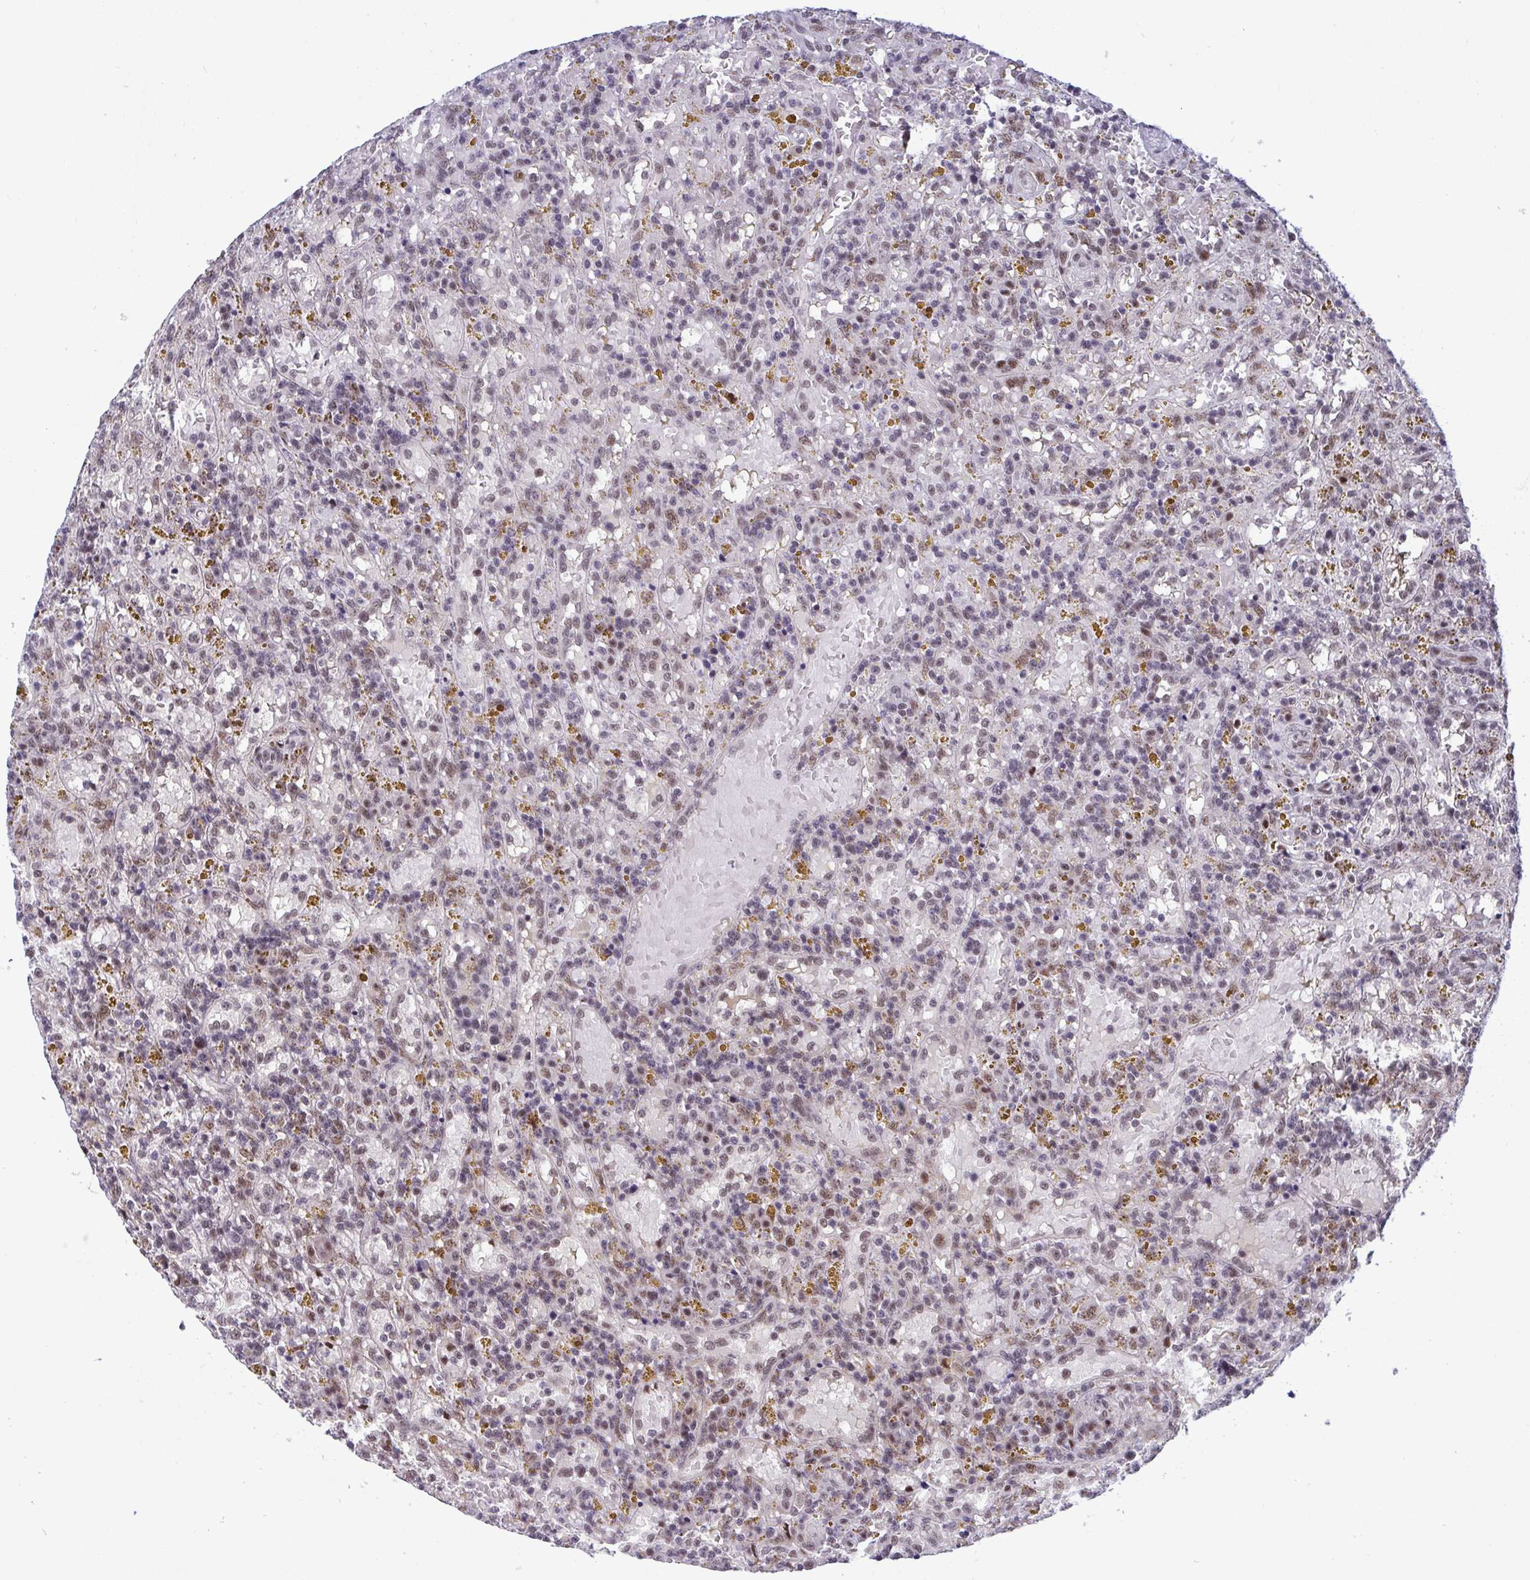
{"staining": {"intensity": "moderate", "quantity": "<25%", "location": "nuclear"}, "tissue": "lymphoma", "cell_type": "Tumor cells", "image_type": "cancer", "snomed": [{"axis": "morphology", "description": "Malignant lymphoma, non-Hodgkin's type, Low grade"}, {"axis": "topography", "description": "Spleen"}], "caption": "A low amount of moderate nuclear expression is present in about <25% of tumor cells in lymphoma tissue.", "gene": "WBP11", "patient": {"sex": "female", "age": 65}}